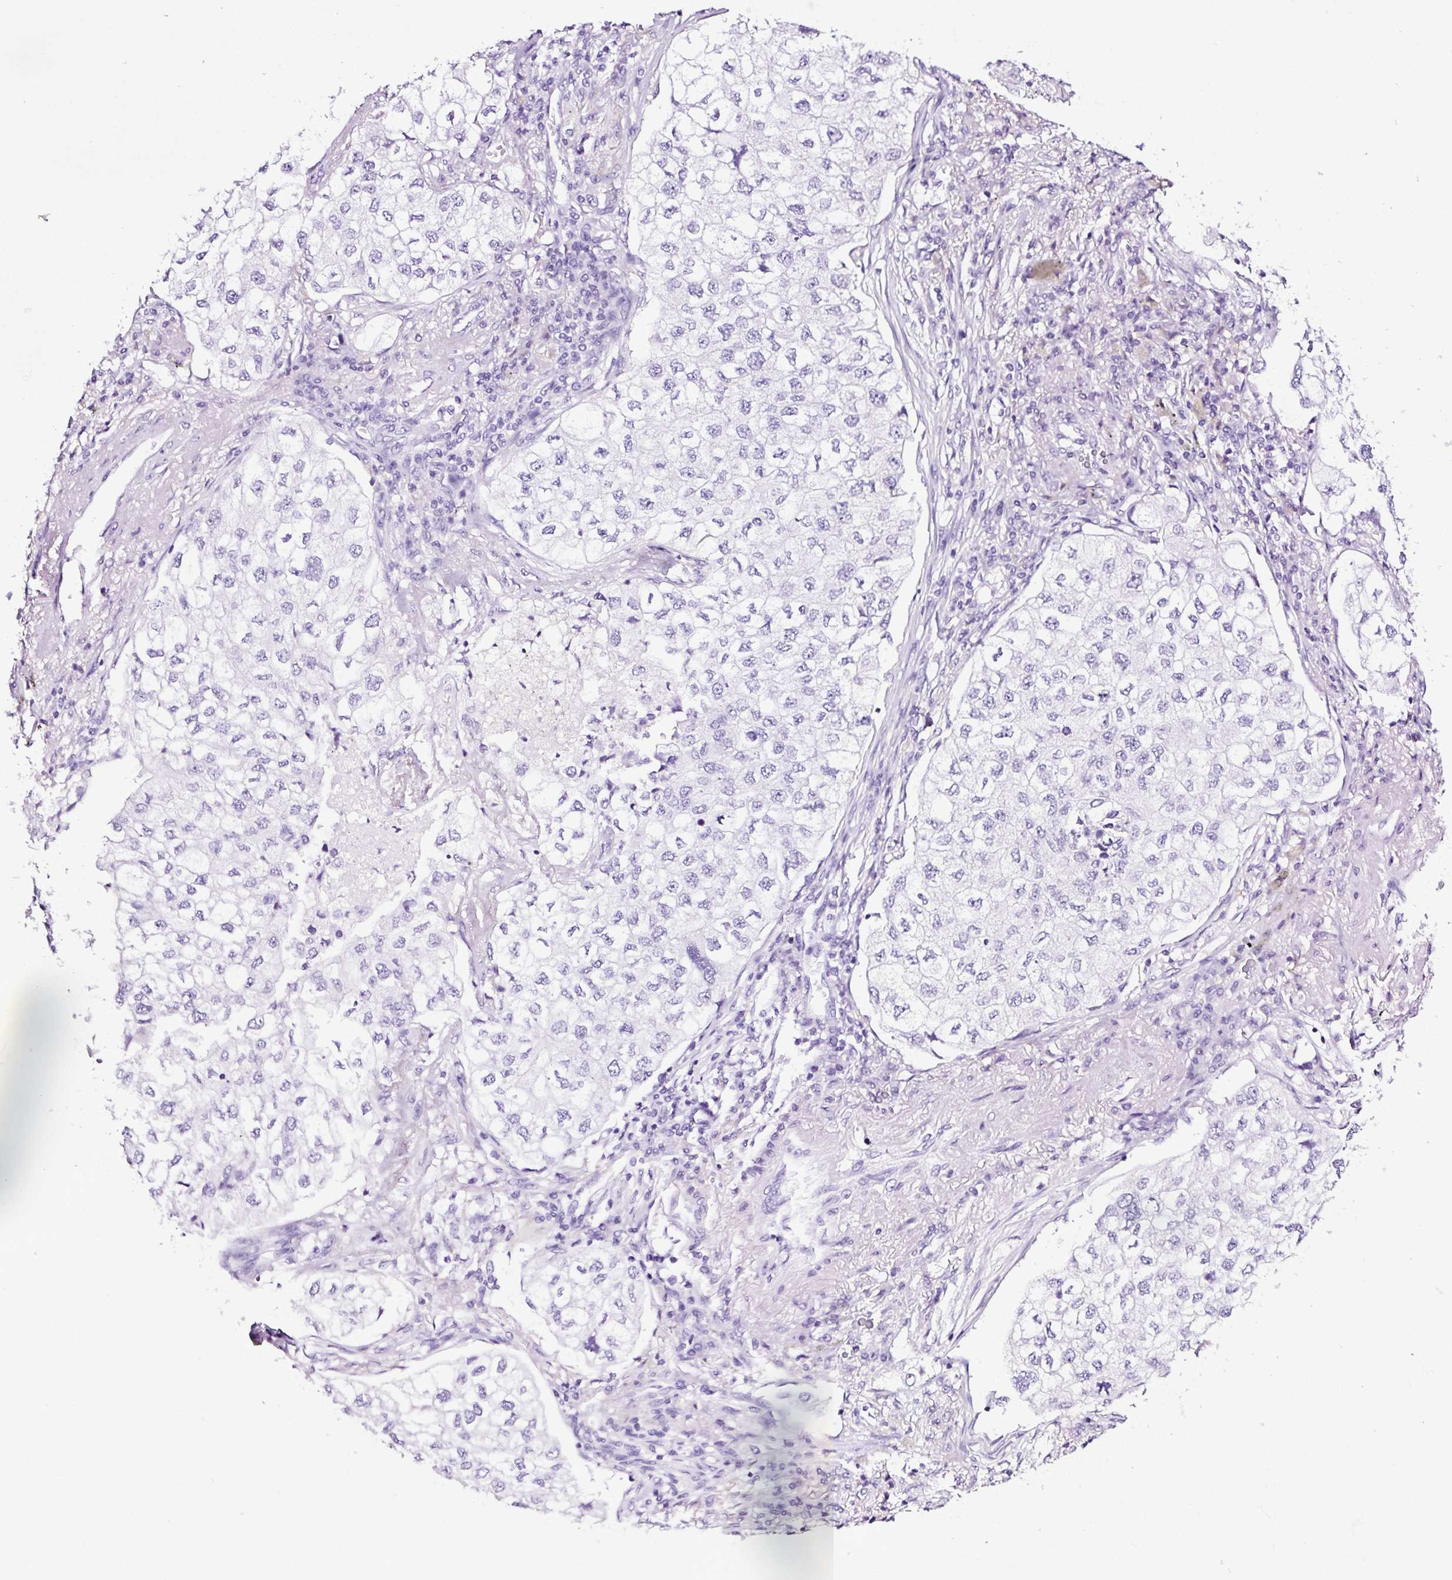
{"staining": {"intensity": "negative", "quantity": "none", "location": "none"}, "tissue": "lung cancer", "cell_type": "Tumor cells", "image_type": "cancer", "snomed": [{"axis": "morphology", "description": "Adenocarcinoma, NOS"}, {"axis": "topography", "description": "Lung"}], "caption": "Tumor cells show no significant protein positivity in lung cancer.", "gene": "FBXL7", "patient": {"sex": "male", "age": 63}}